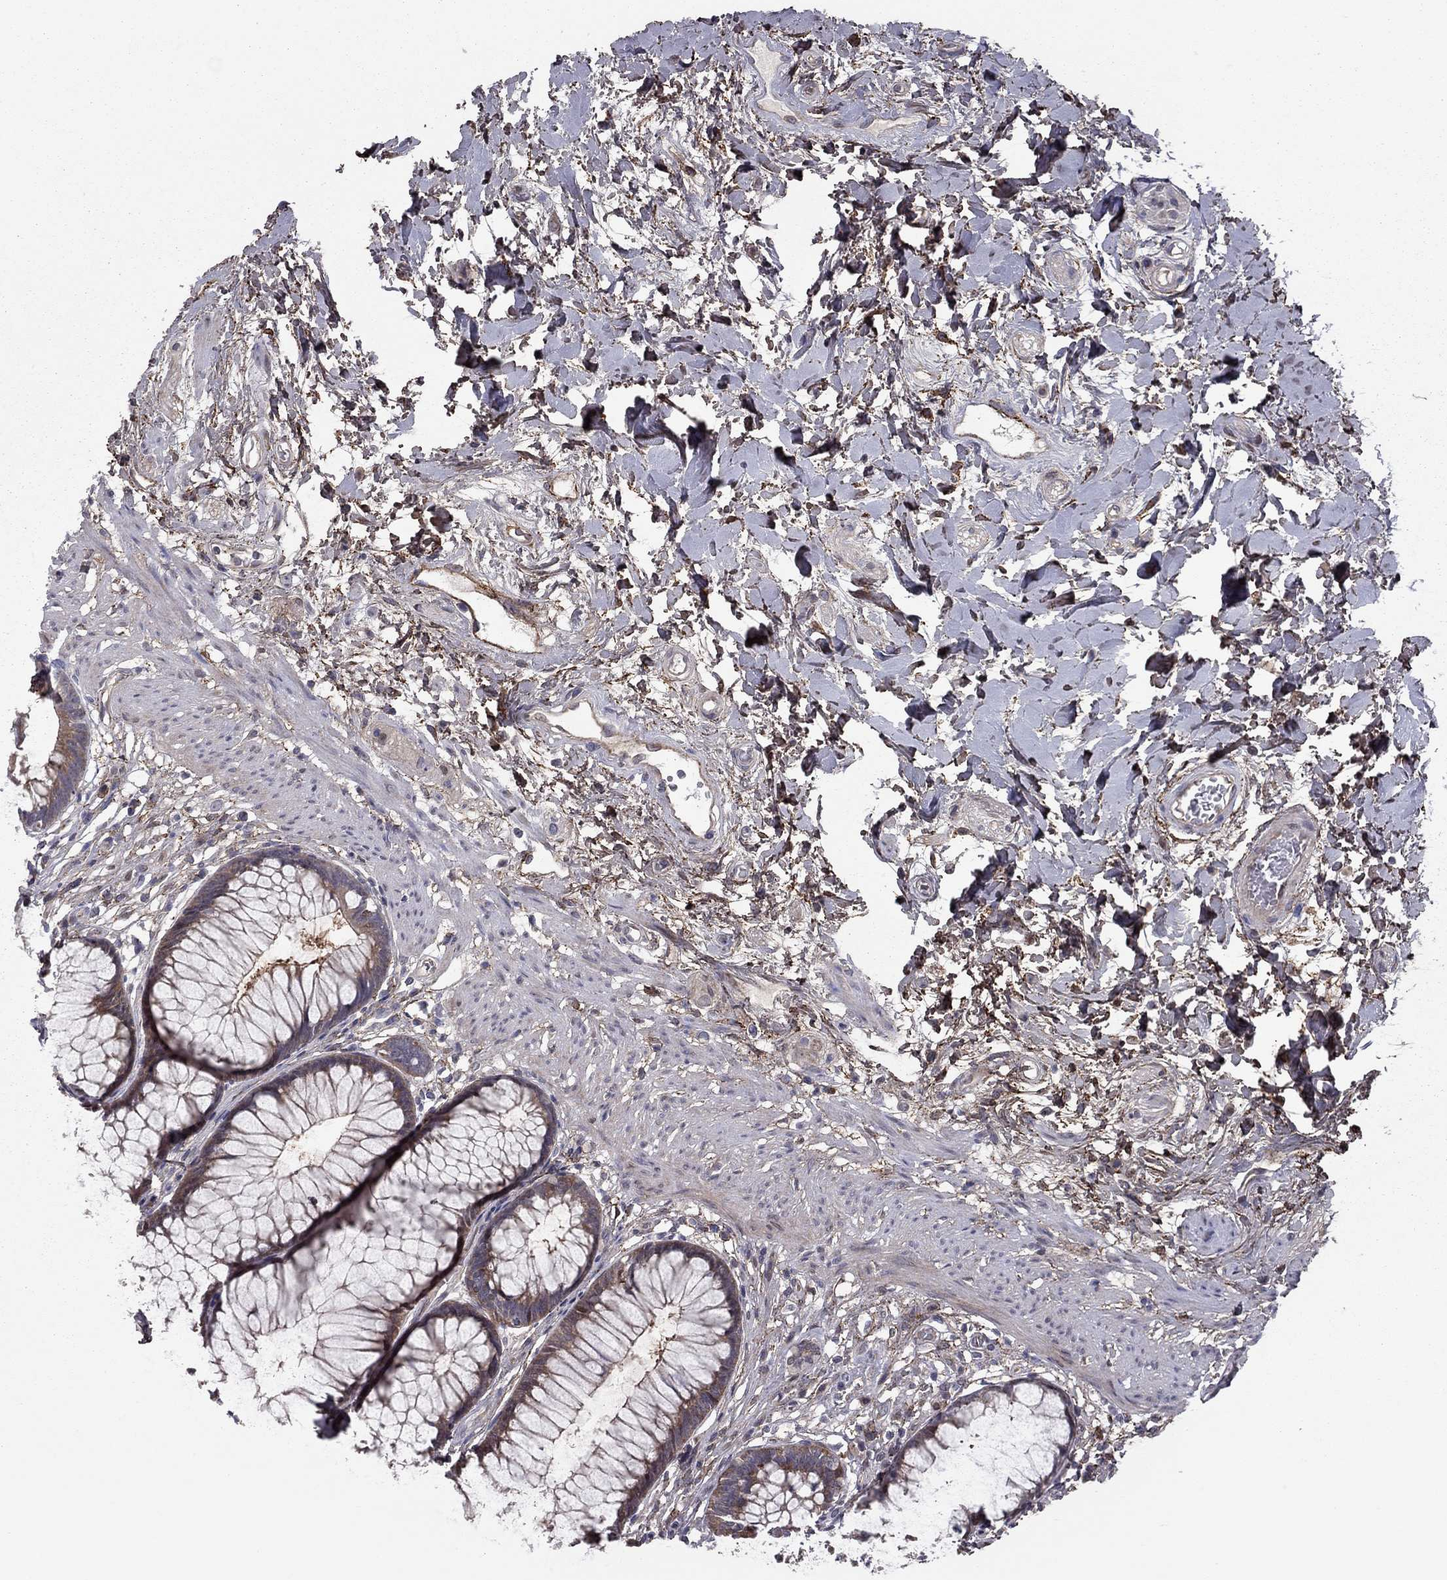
{"staining": {"intensity": "strong", "quantity": ">75%", "location": "cytoplasmic/membranous"}, "tissue": "rectum", "cell_type": "Glandular cells", "image_type": "normal", "snomed": [{"axis": "morphology", "description": "Normal tissue, NOS"}, {"axis": "topography", "description": "Smooth muscle"}, {"axis": "topography", "description": "Rectum"}], "caption": "Protein staining exhibits strong cytoplasmic/membranous positivity in approximately >75% of glandular cells in benign rectum.", "gene": "DUSP7", "patient": {"sex": "male", "age": 53}}